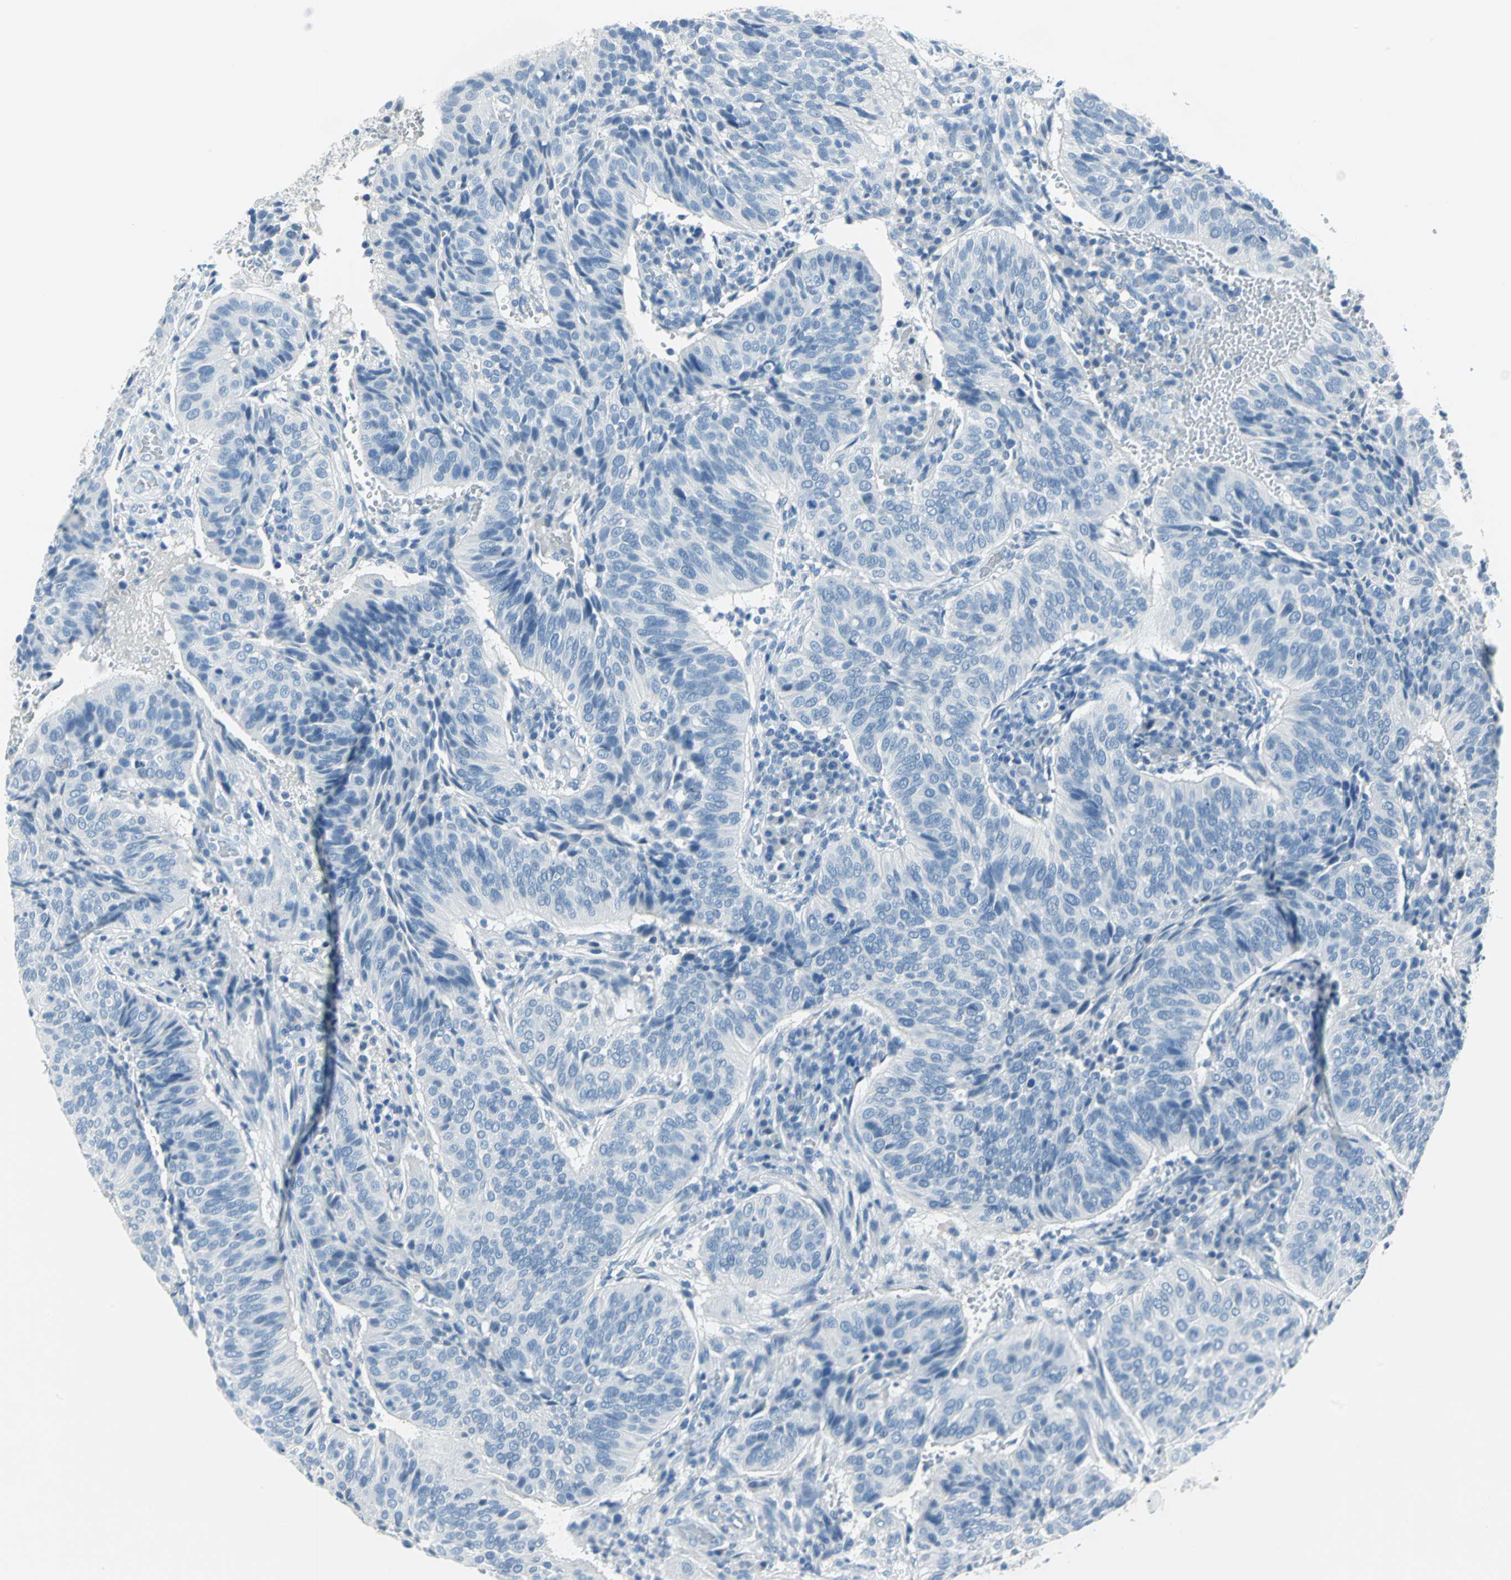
{"staining": {"intensity": "negative", "quantity": "none", "location": "none"}, "tissue": "cervical cancer", "cell_type": "Tumor cells", "image_type": "cancer", "snomed": [{"axis": "morphology", "description": "Squamous cell carcinoma, NOS"}, {"axis": "topography", "description": "Cervix"}], "caption": "Immunohistochemistry micrograph of squamous cell carcinoma (cervical) stained for a protein (brown), which exhibits no positivity in tumor cells.", "gene": "PKLR", "patient": {"sex": "female", "age": 39}}